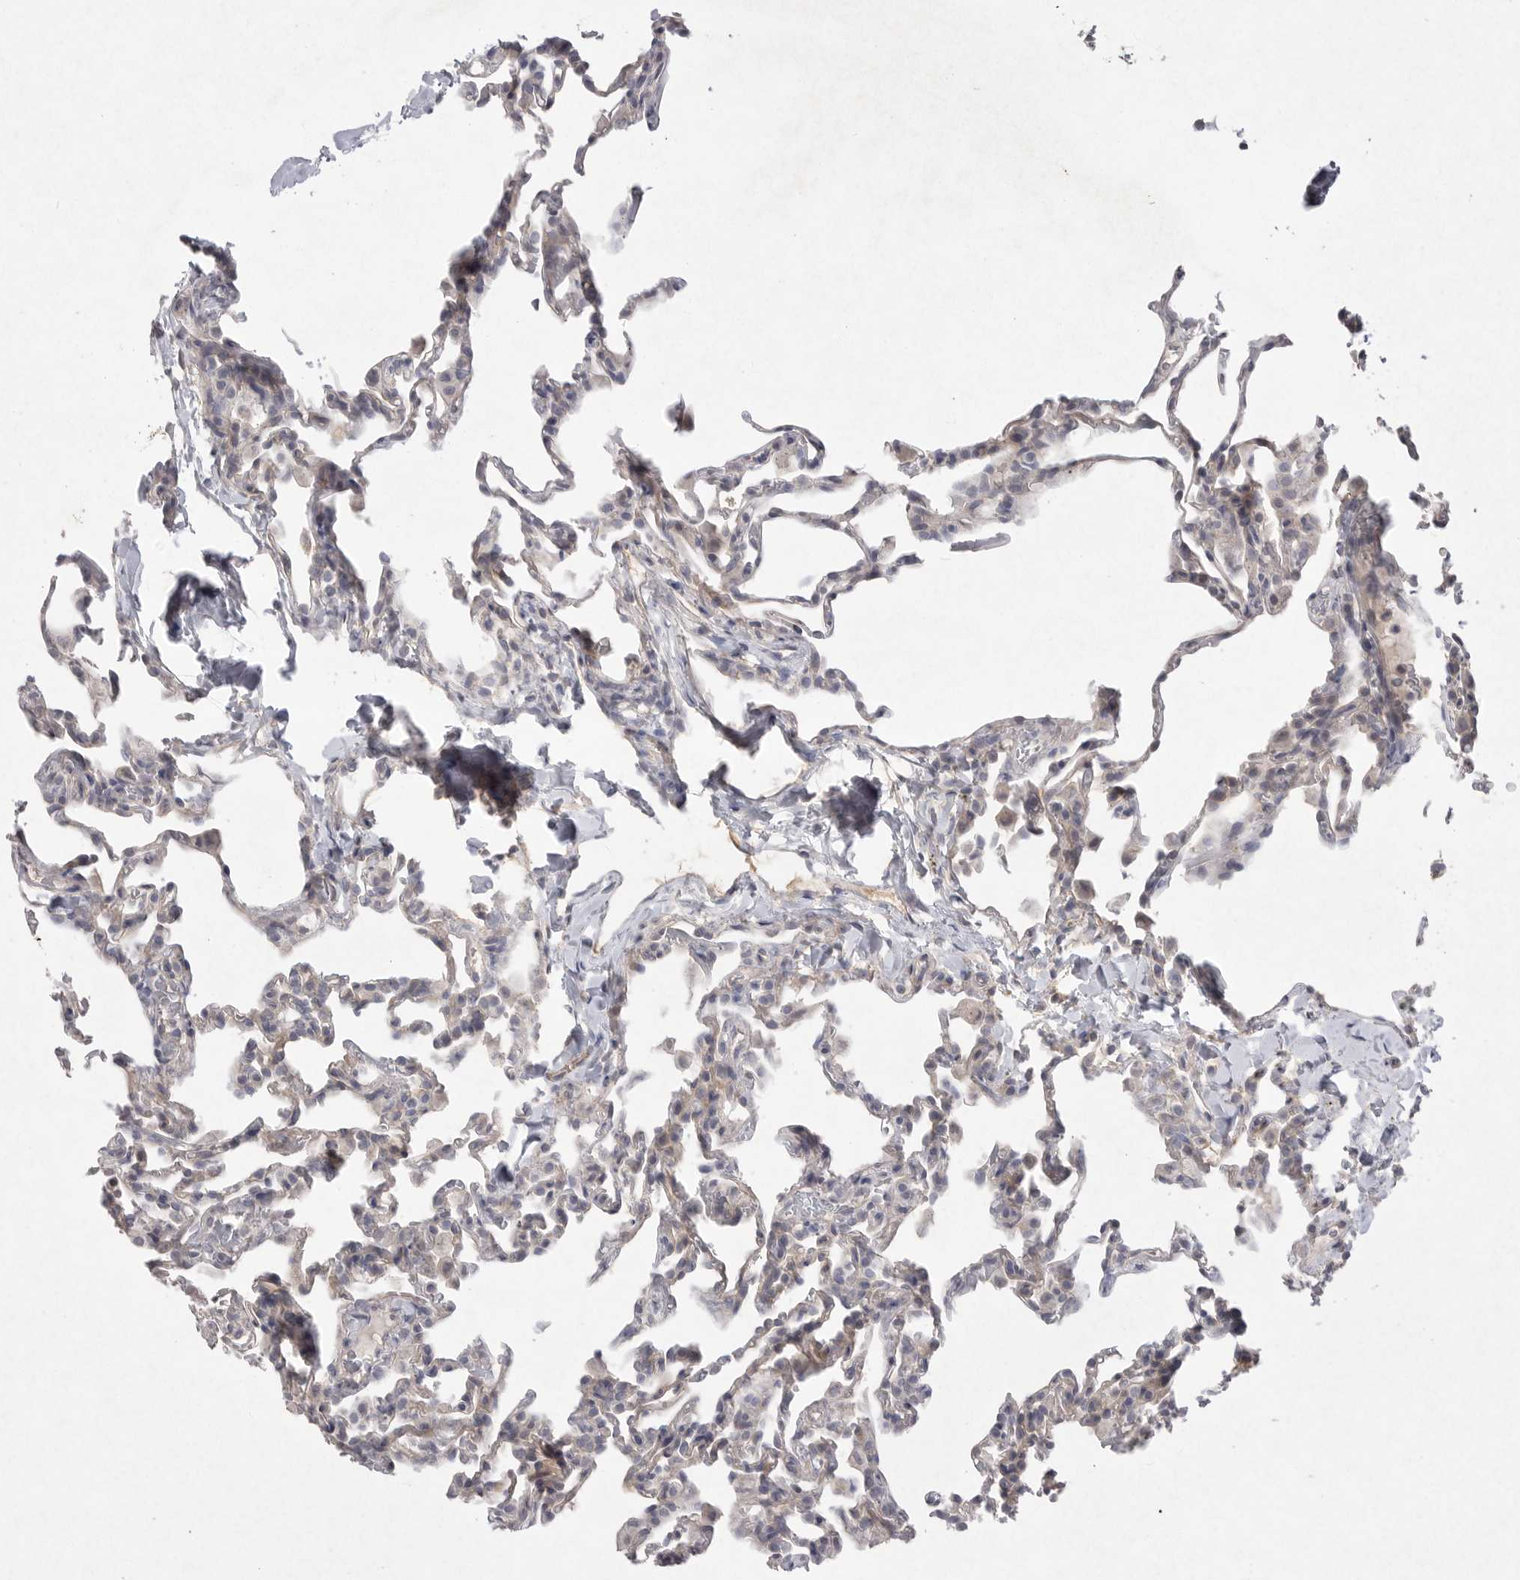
{"staining": {"intensity": "weak", "quantity": "<25%", "location": "cytoplasmic/membranous"}, "tissue": "lung", "cell_type": "Alveolar cells", "image_type": "normal", "snomed": [{"axis": "morphology", "description": "Normal tissue, NOS"}, {"axis": "topography", "description": "Lung"}], "caption": "High power microscopy histopathology image of an immunohistochemistry (IHC) histopathology image of unremarkable lung, revealing no significant positivity in alveolar cells.", "gene": "VANGL2", "patient": {"sex": "male", "age": 20}}